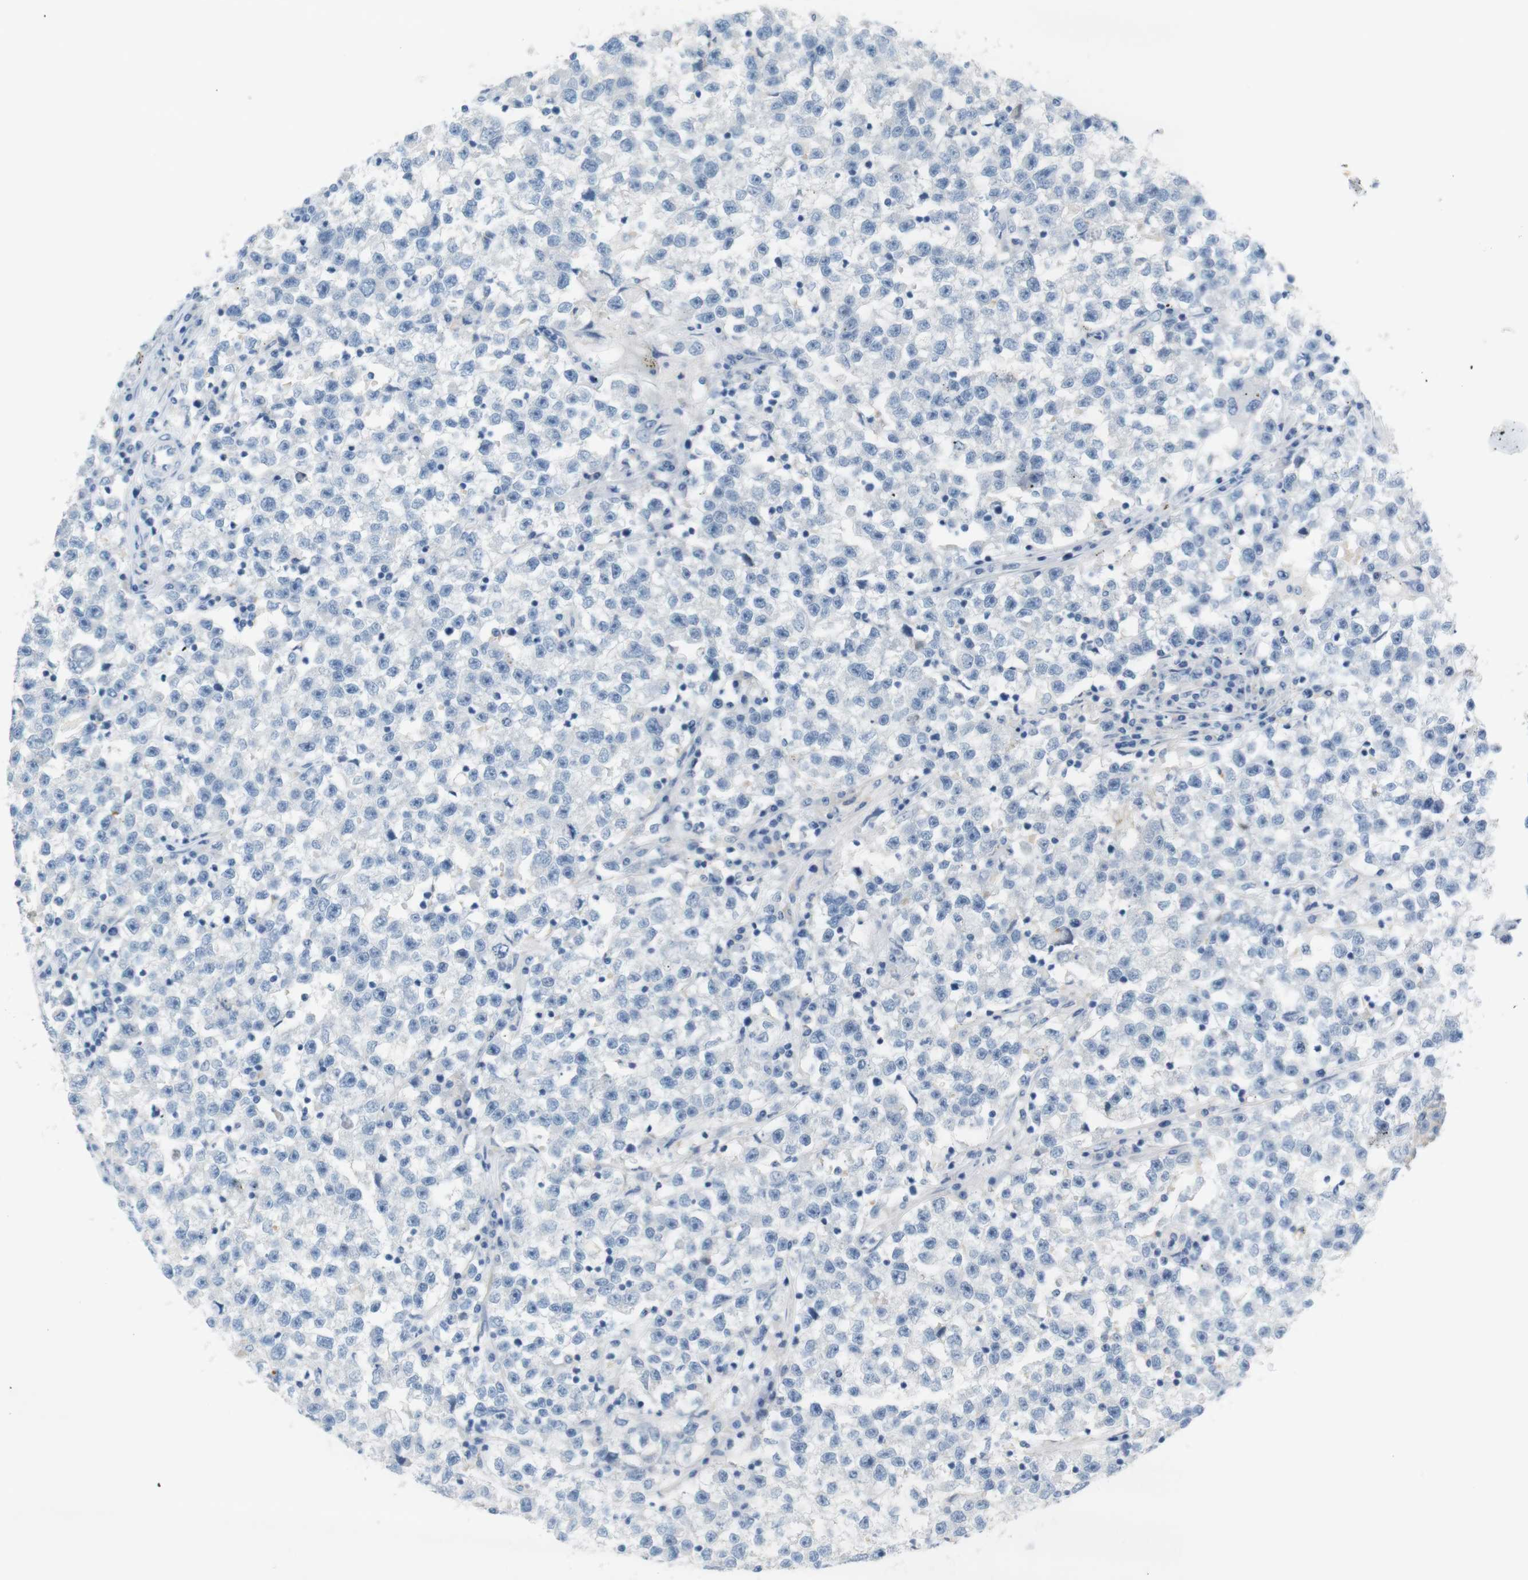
{"staining": {"intensity": "negative", "quantity": "none", "location": "none"}, "tissue": "testis cancer", "cell_type": "Tumor cells", "image_type": "cancer", "snomed": [{"axis": "morphology", "description": "Seminoma, NOS"}, {"axis": "topography", "description": "Testis"}], "caption": "Image shows no protein positivity in tumor cells of testis cancer tissue. The staining was performed using DAB to visualize the protein expression in brown, while the nuclei were stained in blue with hematoxylin (Magnification: 20x).", "gene": "LRRK2", "patient": {"sex": "male", "age": 22}}